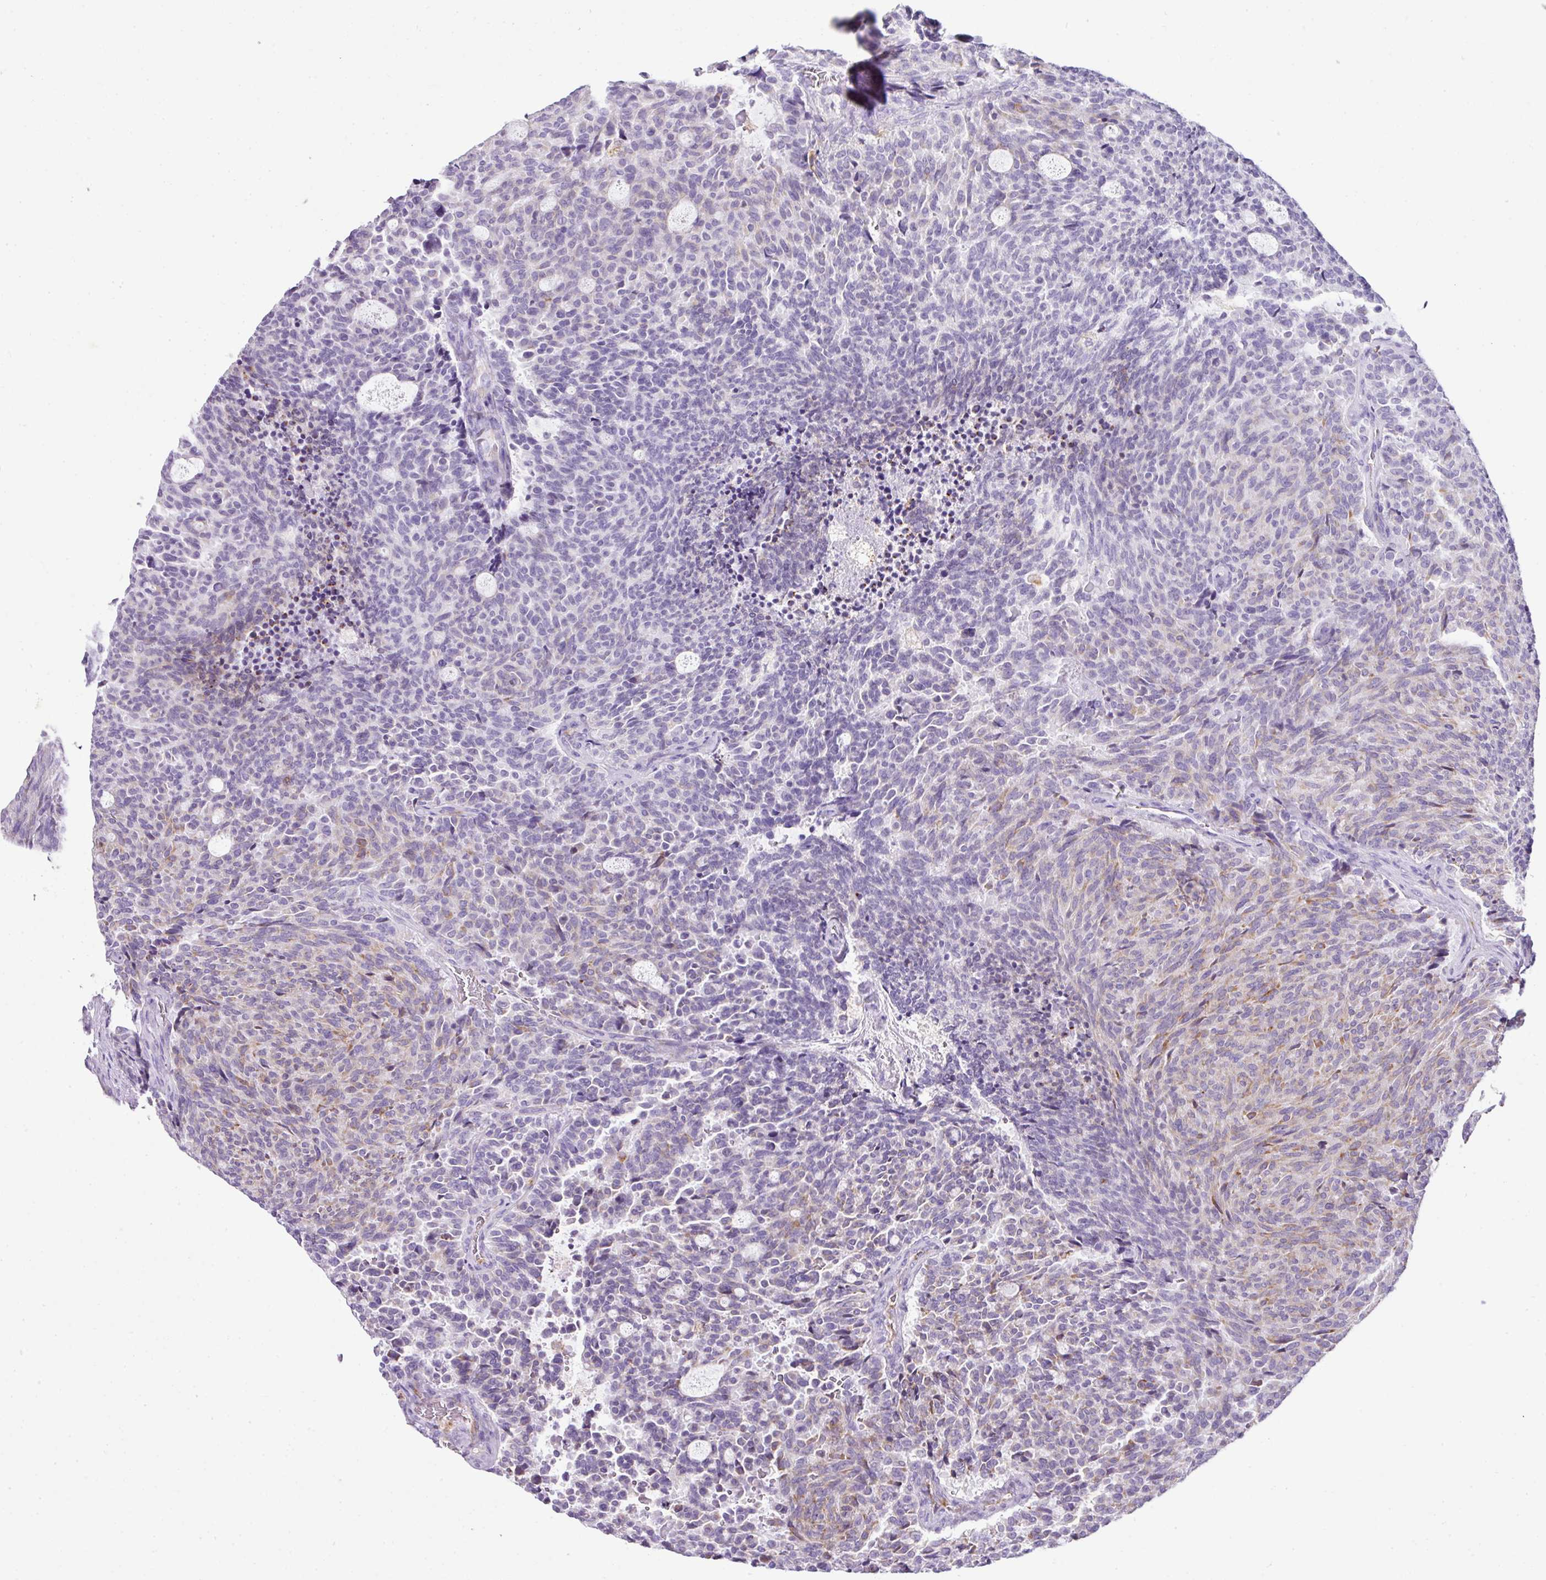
{"staining": {"intensity": "moderate", "quantity": "25%-75%", "location": "cytoplasmic/membranous"}, "tissue": "carcinoid", "cell_type": "Tumor cells", "image_type": "cancer", "snomed": [{"axis": "morphology", "description": "Carcinoid, malignant, NOS"}, {"axis": "topography", "description": "Pancreas"}], "caption": "Malignant carcinoid stained with DAB (3,3'-diaminobenzidine) immunohistochemistry reveals medium levels of moderate cytoplasmic/membranous staining in about 25%-75% of tumor cells.", "gene": "RGS21", "patient": {"sex": "female", "age": 54}}